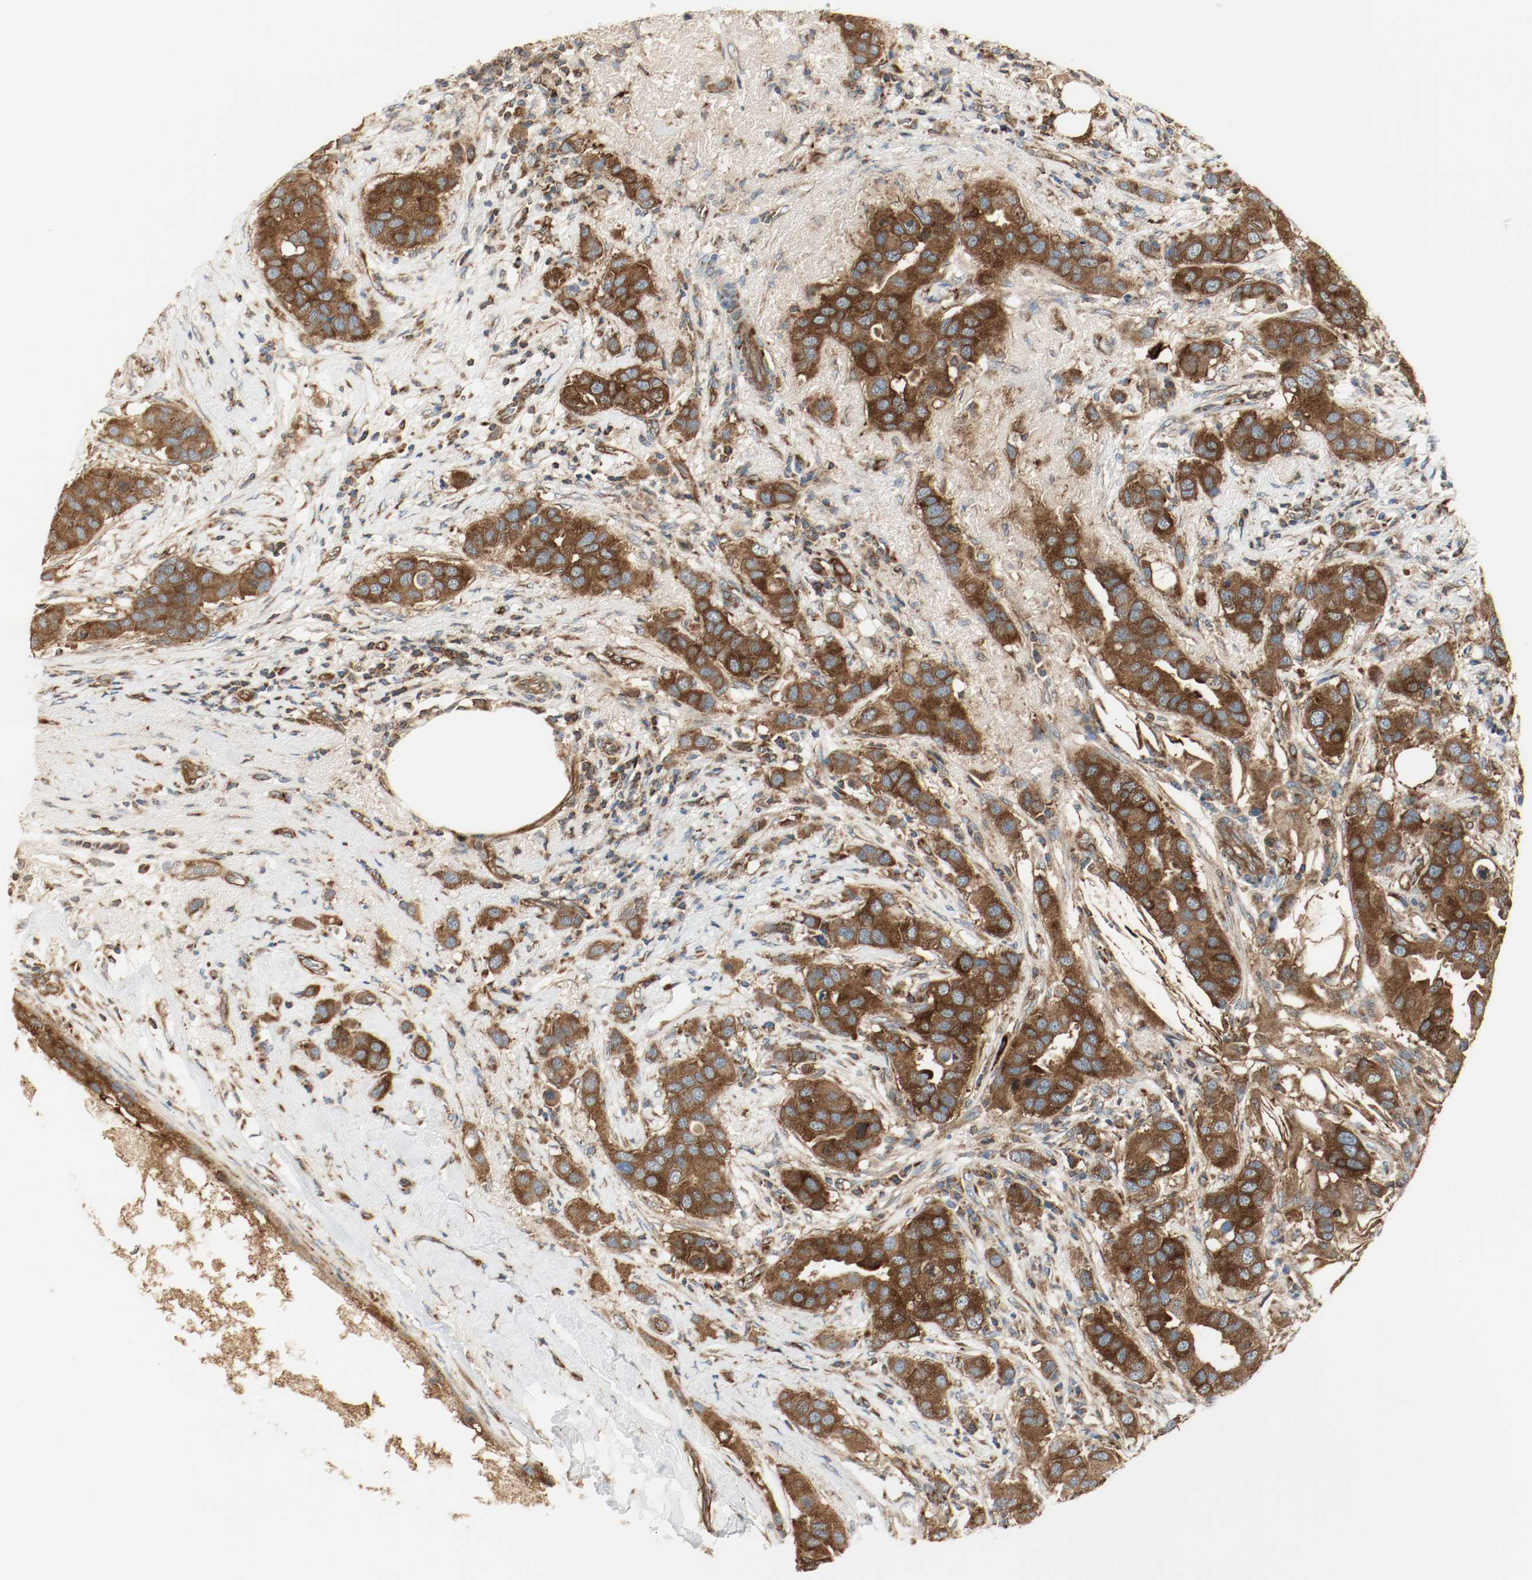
{"staining": {"intensity": "strong", "quantity": ">75%", "location": "cytoplasmic/membranous"}, "tissue": "breast cancer", "cell_type": "Tumor cells", "image_type": "cancer", "snomed": [{"axis": "morphology", "description": "Duct carcinoma"}, {"axis": "topography", "description": "Breast"}], "caption": "Infiltrating ductal carcinoma (breast) stained for a protein (brown) displays strong cytoplasmic/membranous positive staining in approximately >75% of tumor cells.", "gene": "PLCG1", "patient": {"sex": "female", "age": 50}}